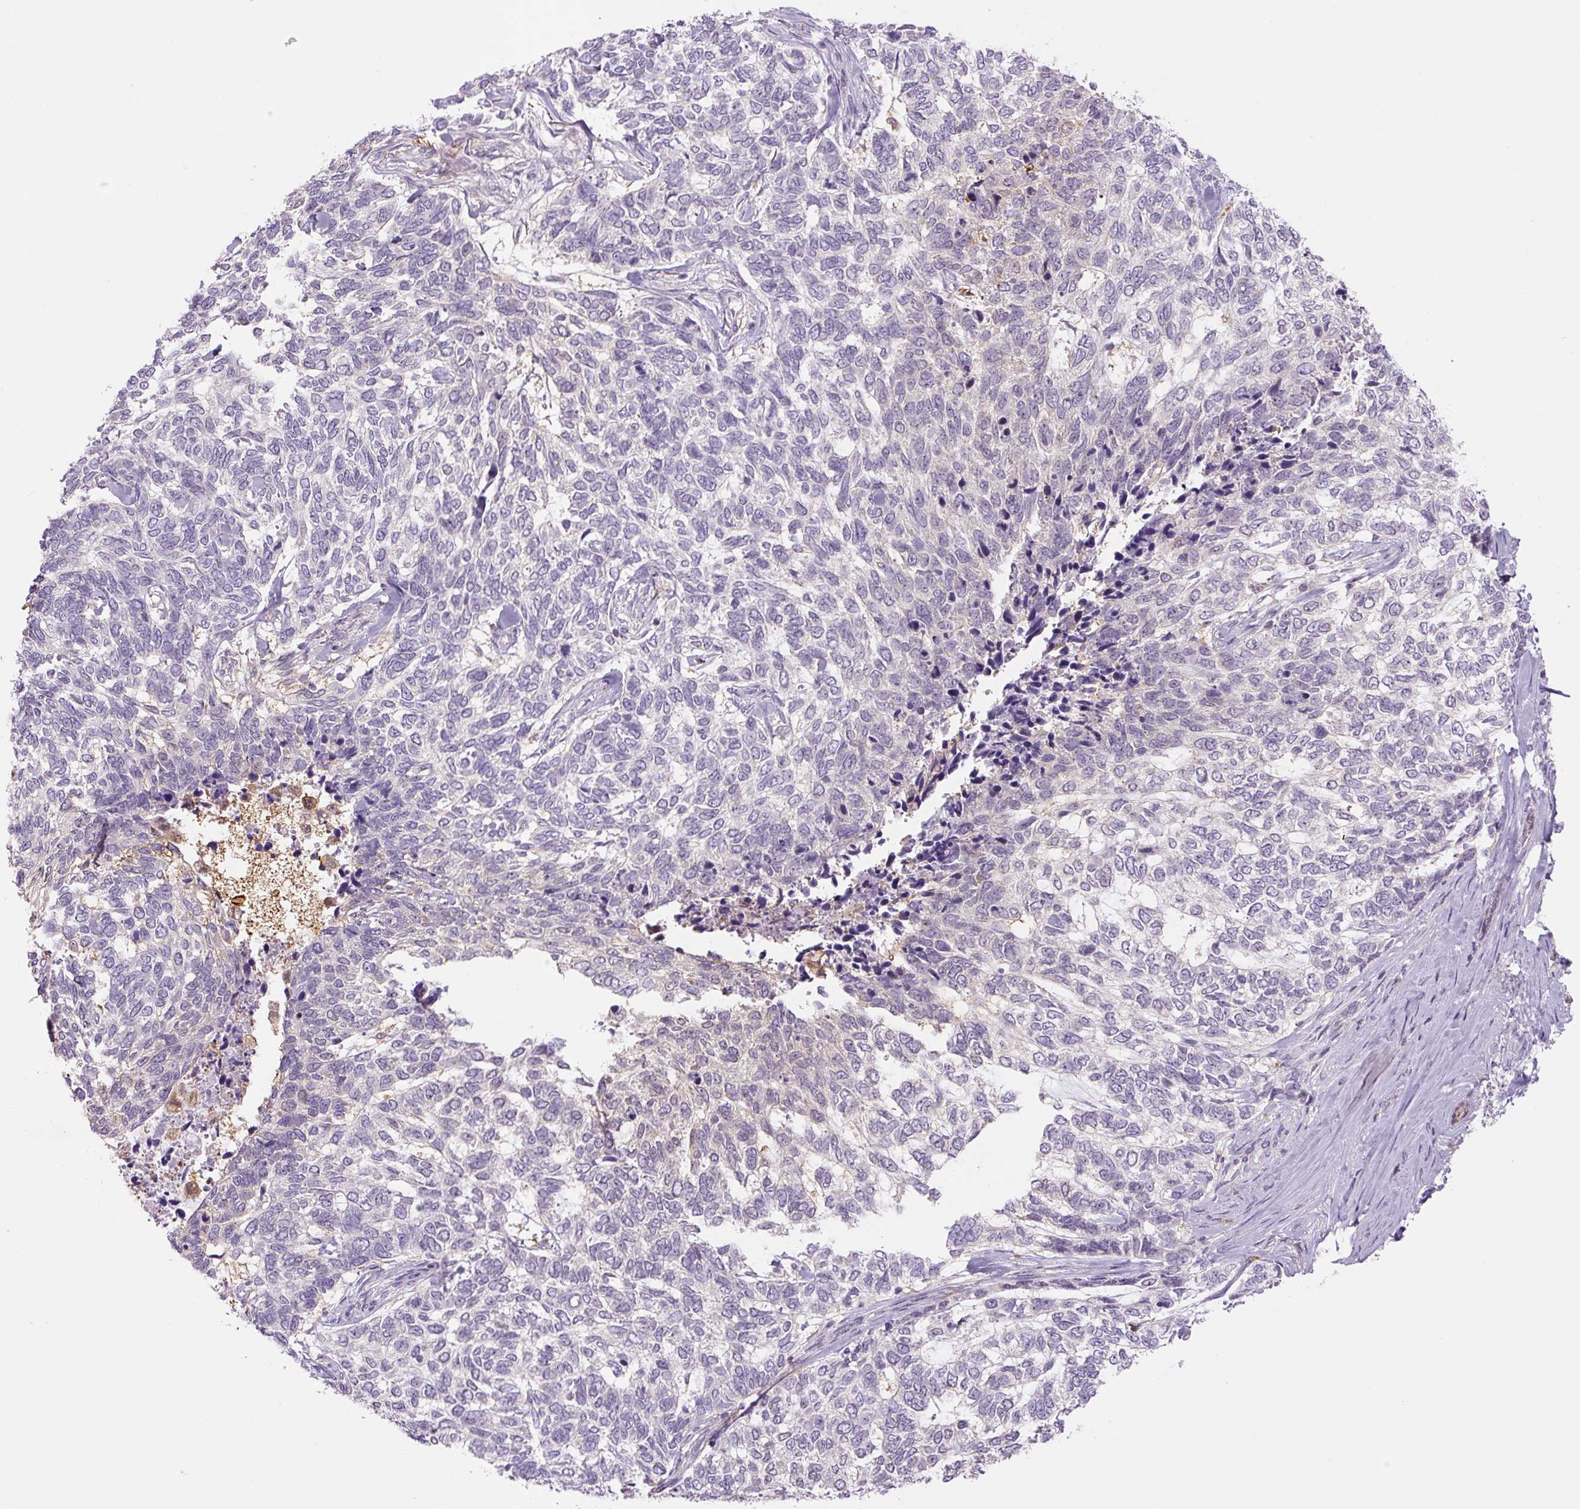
{"staining": {"intensity": "negative", "quantity": "none", "location": "none"}, "tissue": "skin cancer", "cell_type": "Tumor cells", "image_type": "cancer", "snomed": [{"axis": "morphology", "description": "Basal cell carcinoma"}, {"axis": "topography", "description": "Skin"}], "caption": "An IHC image of skin cancer is shown. There is no staining in tumor cells of skin cancer.", "gene": "SPSB2", "patient": {"sex": "female", "age": 65}}